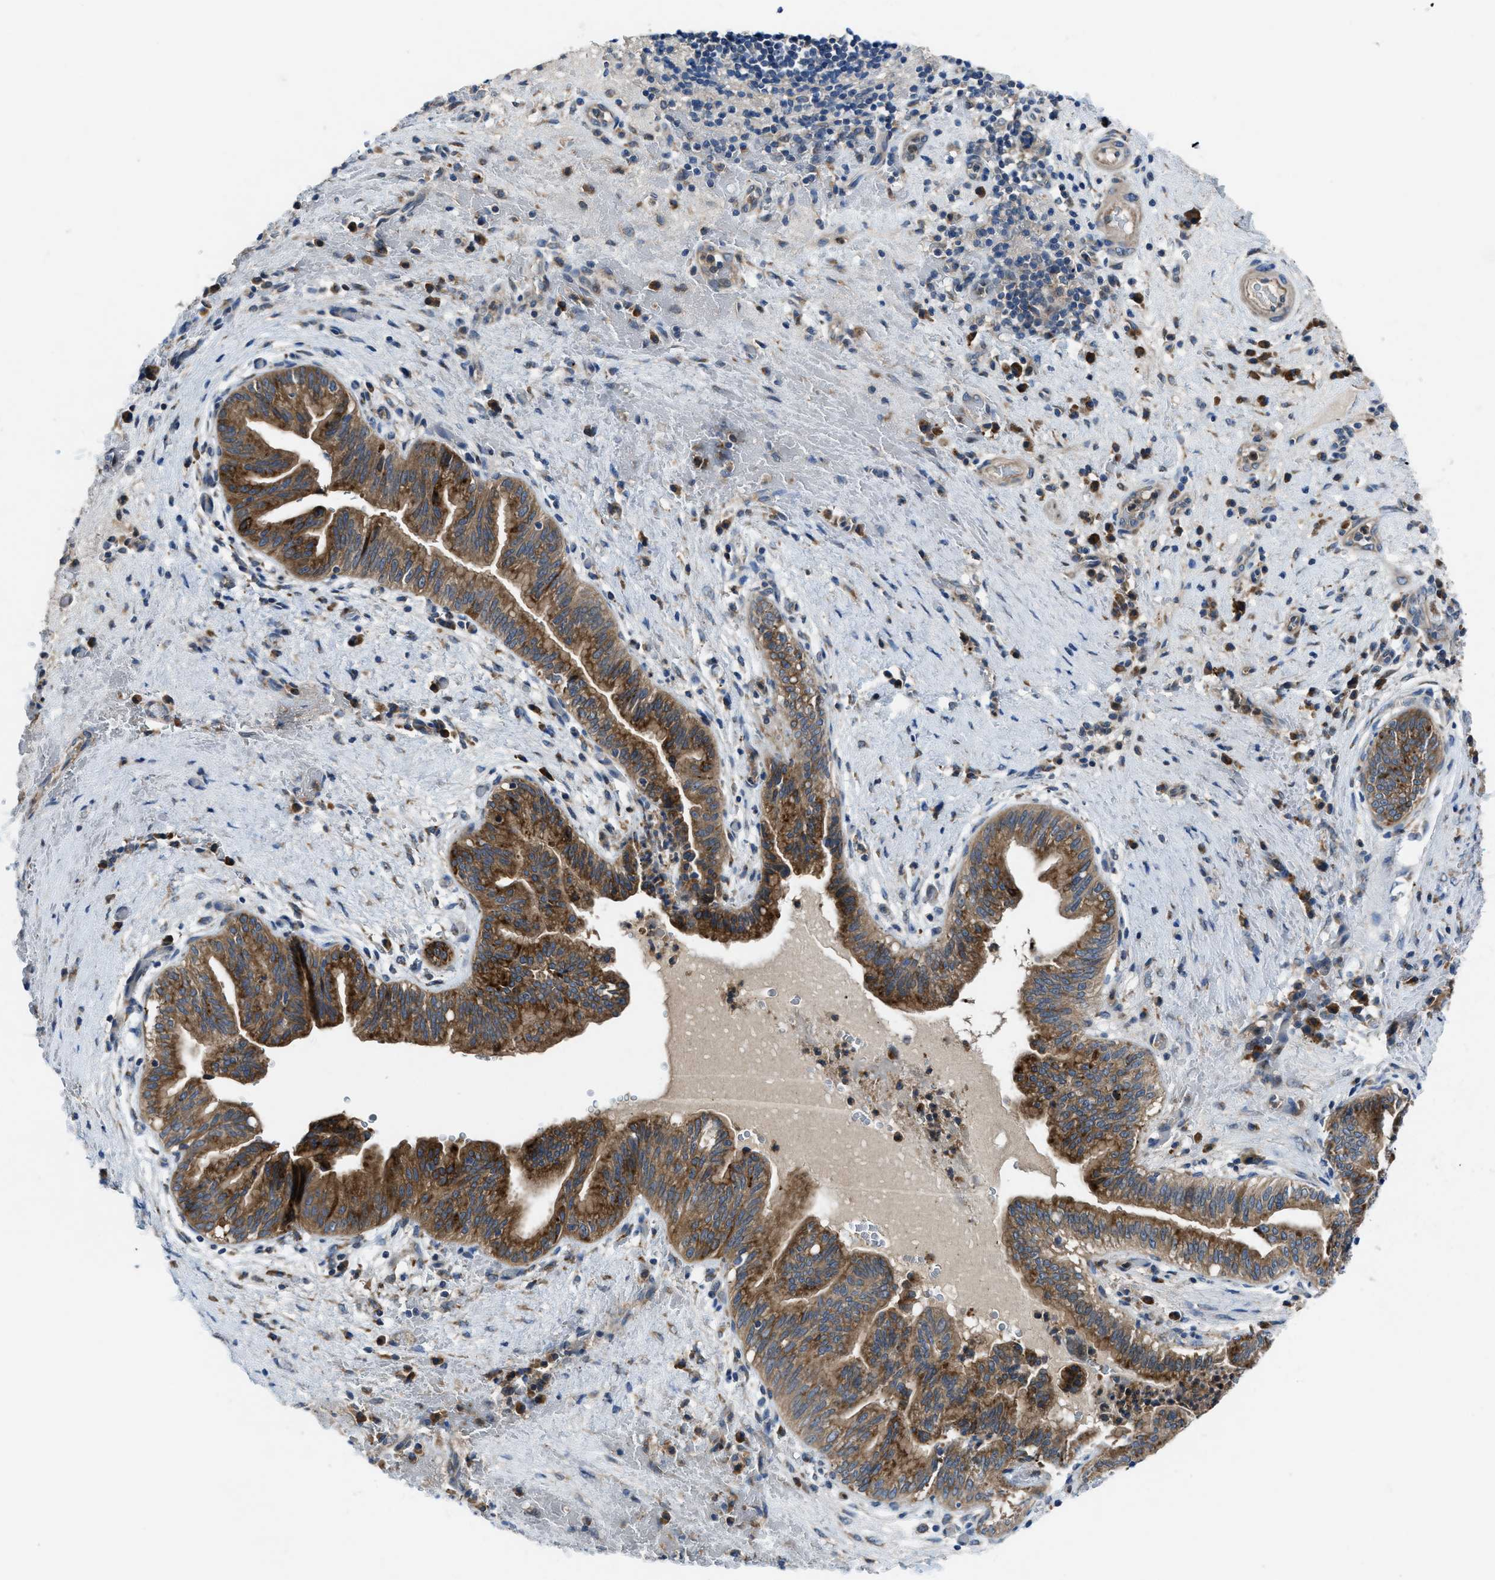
{"staining": {"intensity": "strong", "quantity": ">75%", "location": "cytoplasmic/membranous"}, "tissue": "liver cancer", "cell_type": "Tumor cells", "image_type": "cancer", "snomed": [{"axis": "morphology", "description": "Cholangiocarcinoma"}, {"axis": "topography", "description": "Liver"}], "caption": "This photomicrograph displays immunohistochemistry staining of human liver cancer (cholangiocarcinoma), with high strong cytoplasmic/membranous expression in about >75% of tumor cells.", "gene": "MAP3K20", "patient": {"sex": "female", "age": 38}}